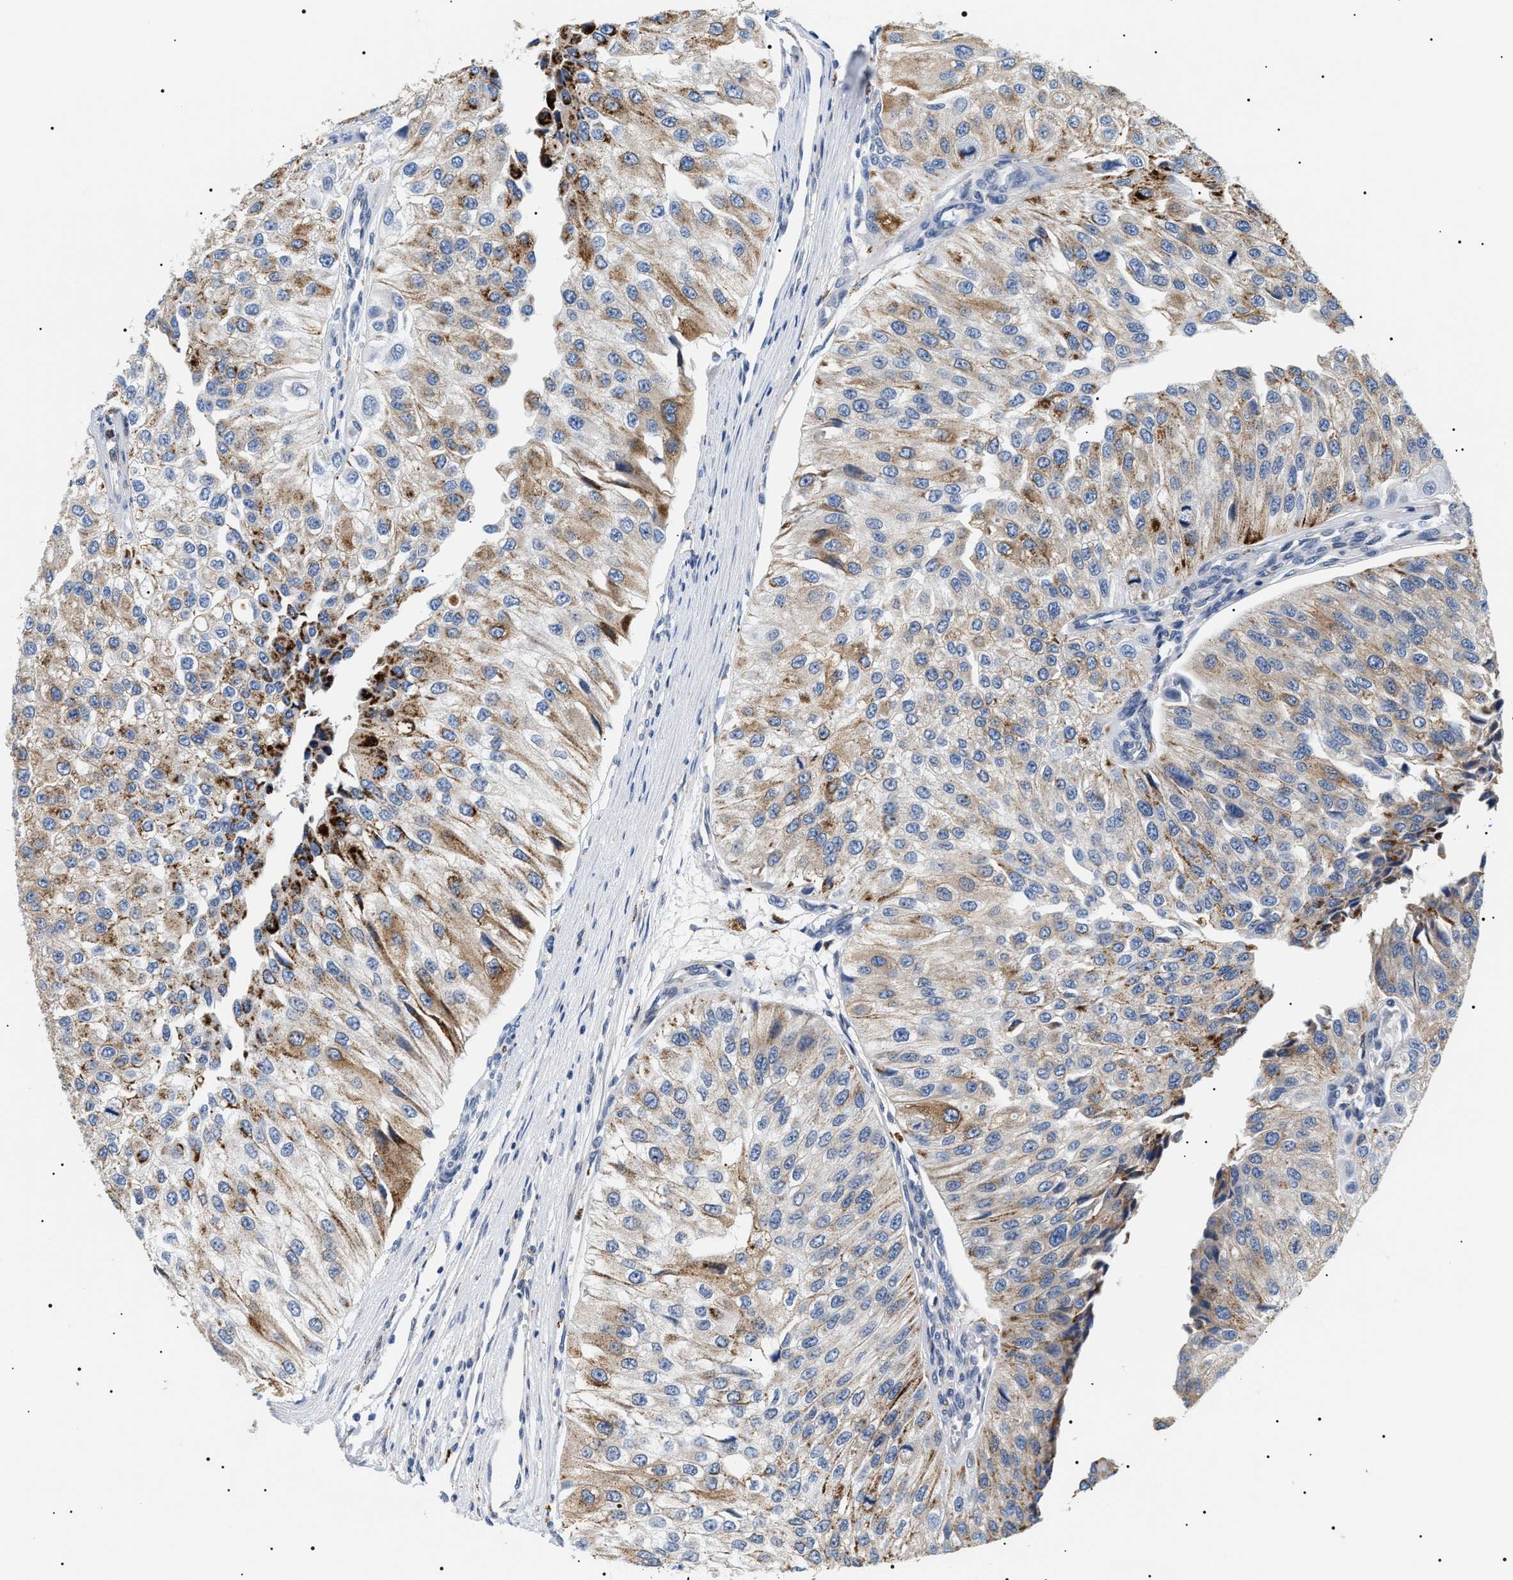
{"staining": {"intensity": "moderate", "quantity": "25%-75%", "location": "cytoplasmic/membranous"}, "tissue": "urothelial cancer", "cell_type": "Tumor cells", "image_type": "cancer", "snomed": [{"axis": "morphology", "description": "Urothelial carcinoma, High grade"}, {"axis": "topography", "description": "Kidney"}, {"axis": "topography", "description": "Urinary bladder"}], "caption": "A micrograph of human urothelial cancer stained for a protein demonstrates moderate cytoplasmic/membranous brown staining in tumor cells. (DAB = brown stain, brightfield microscopy at high magnification).", "gene": "HSD17B11", "patient": {"sex": "male", "age": 77}}